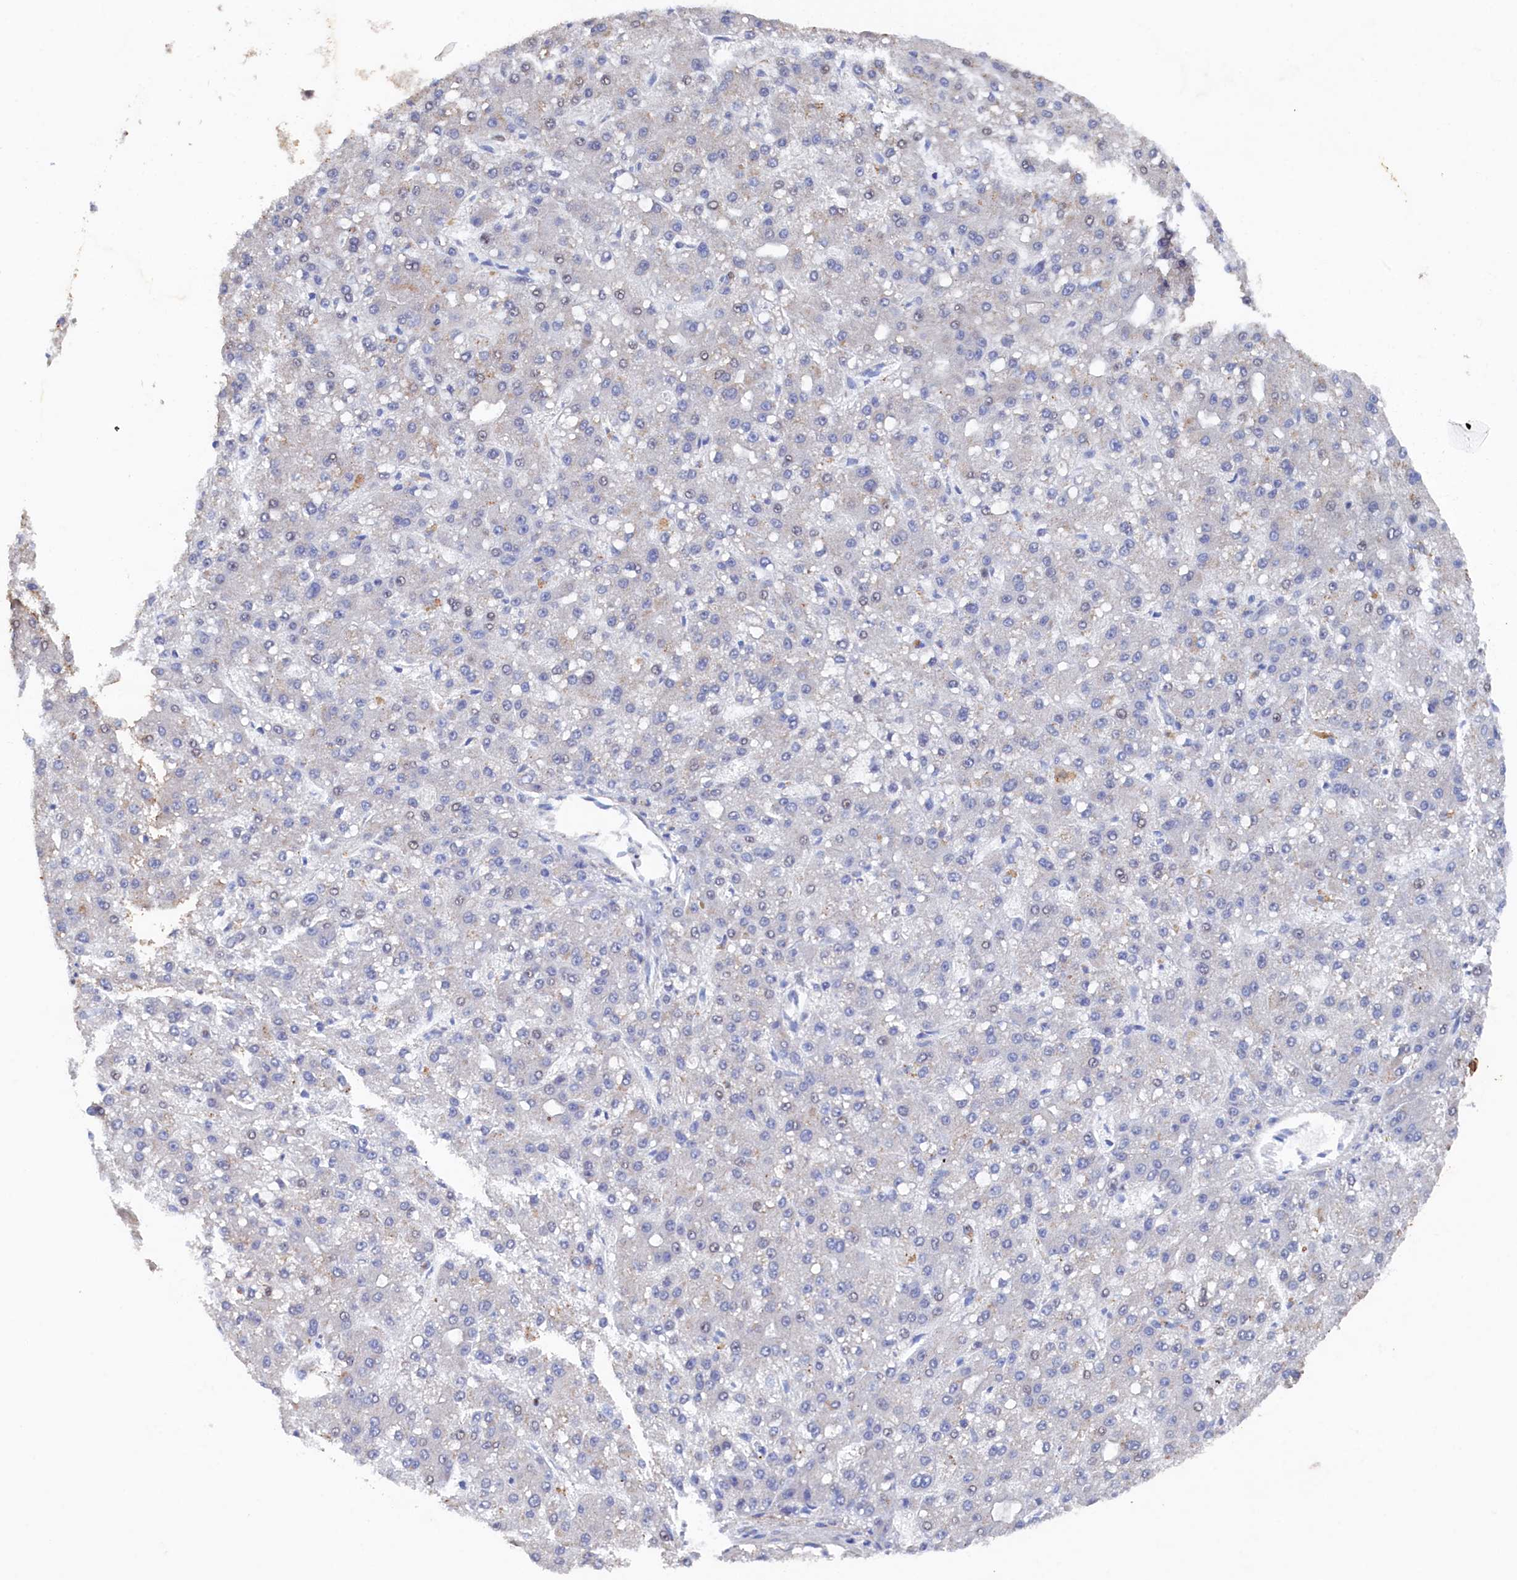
{"staining": {"intensity": "negative", "quantity": "none", "location": "none"}, "tissue": "liver cancer", "cell_type": "Tumor cells", "image_type": "cancer", "snomed": [{"axis": "morphology", "description": "Carcinoma, Hepatocellular, NOS"}, {"axis": "topography", "description": "Liver"}], "caption": "Immunohistochemistry (IHC) histopathology image of liver cancer stained for a protein (brown), which shows no staining in tumor cells. (DAB immunohistochemistry, high magnification).", "gene": "CBLIF", "patient": {"sex": "male", "age": 67}}